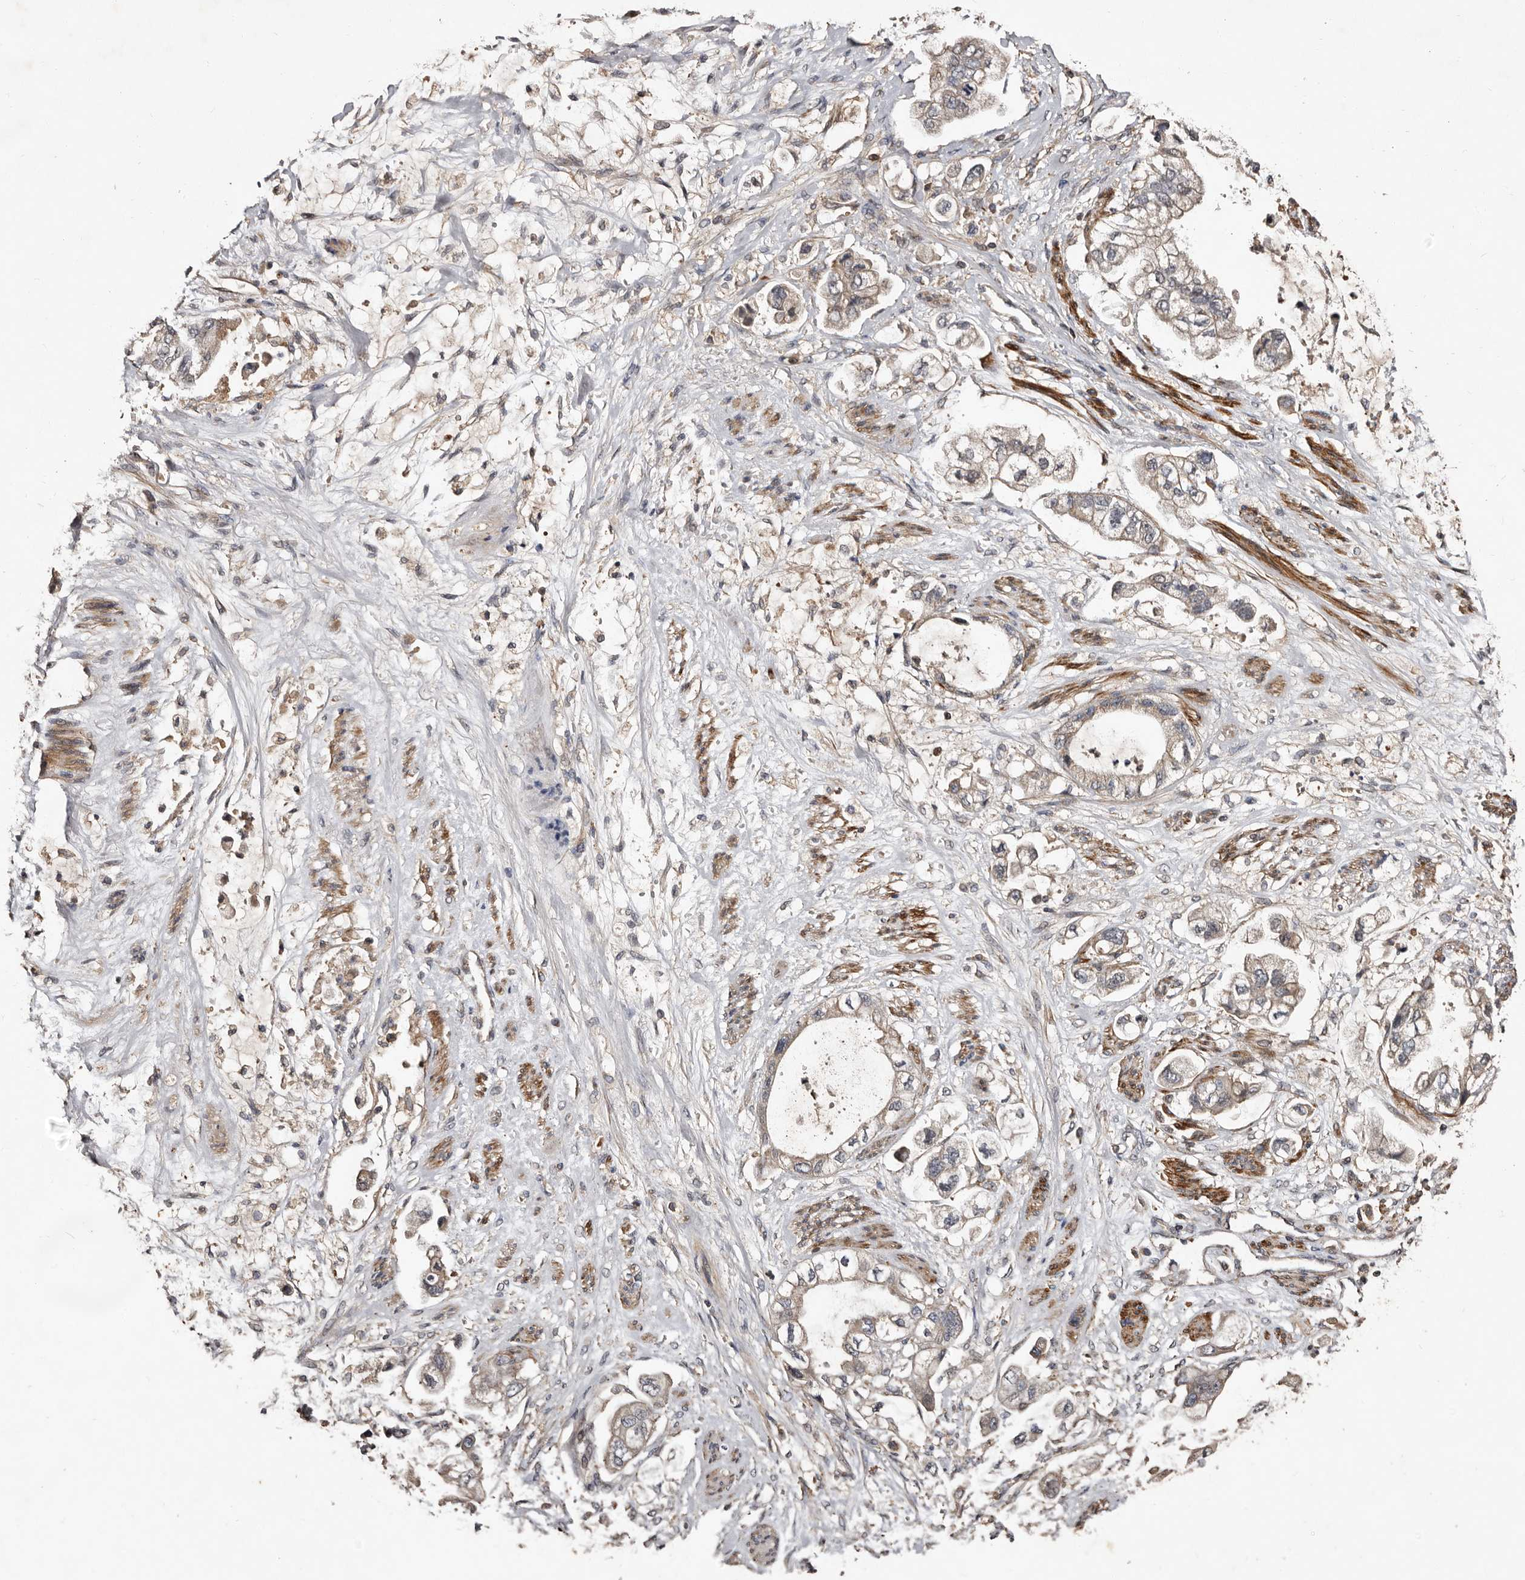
{"staining": {"intensity": "weak", "quantity": "25%-75%", "location": "cytoplasmic/membranous"}, "tissue": "stomach cancer", "cell_type": "Tumor cells", "image_type": "cancer", "snomed": [{"axis": "morphology", "description": "Adenocarcinoma, NOS"}, {"axis": "topography", "description": "Stomach"}], "caption": "Immunohistochemical staining of human adenocarcinoma (stomach) demonstrates weak cytoplasmic/membranous protein expression in about 25%-75% of tumor cells.", "gene": "PRKD3", "patient": {"sex": "male", "age": 62}}